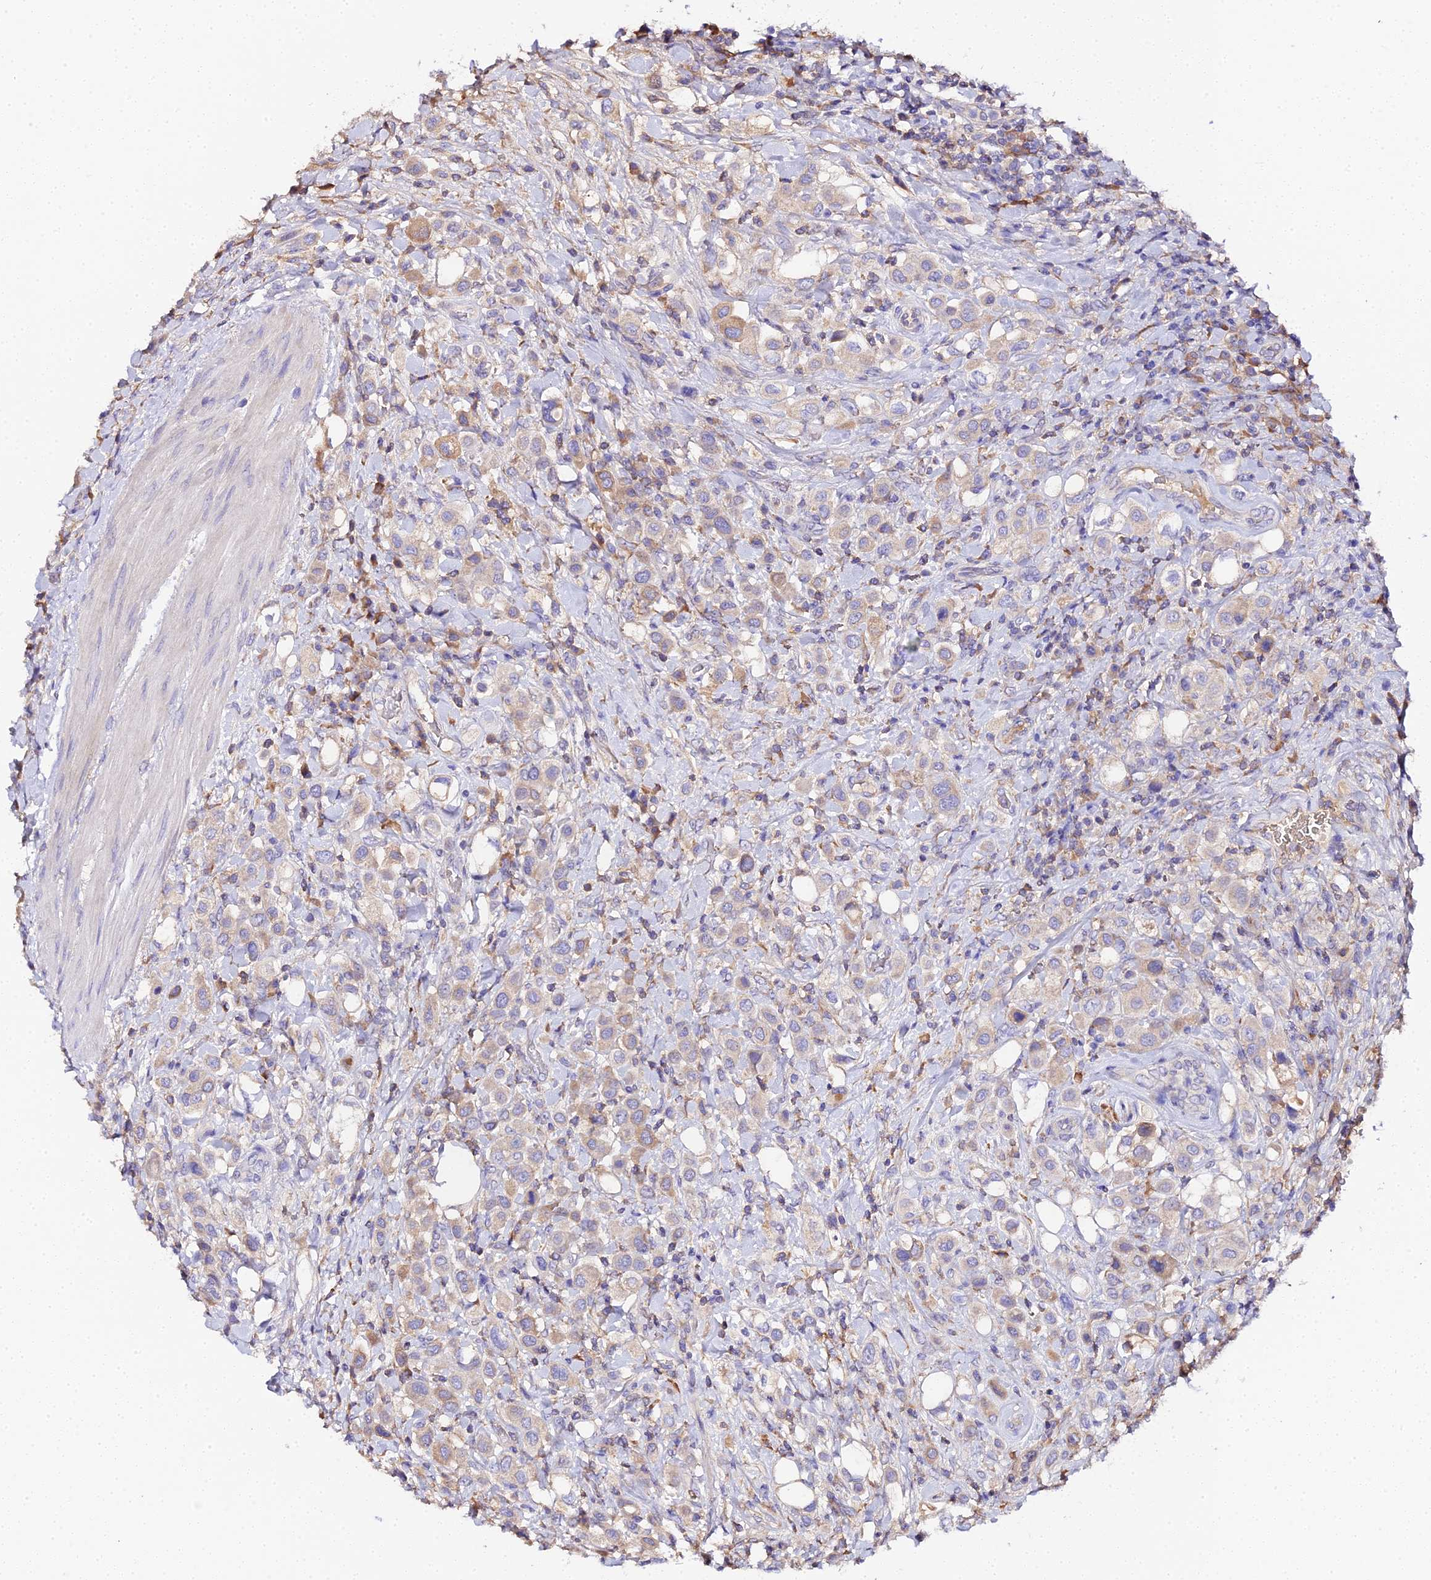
{"staining": {"intensity": "moderate", "quantity": "25%-75%", "location": "cytoplasmic/membranous"}, "tissue": "urothelial cancer", "cell_type": "Tumor cells", "image_type": "cancer", "snomed": [{"axis": "morphology", "description": "Urothelial carcinoma, High grade"}, {"axis": "topography", "description": "Urinary bladder"}], "caption": "Immunohistochemical staining of urothelial carcinoma (high-grade) shows medium levels of moderate cytoplasmic/membranous protein staining in approximately 25%-75% of tumor cells.", "gene": "SCX", "patient": {"sex": "male", "age": 50}}